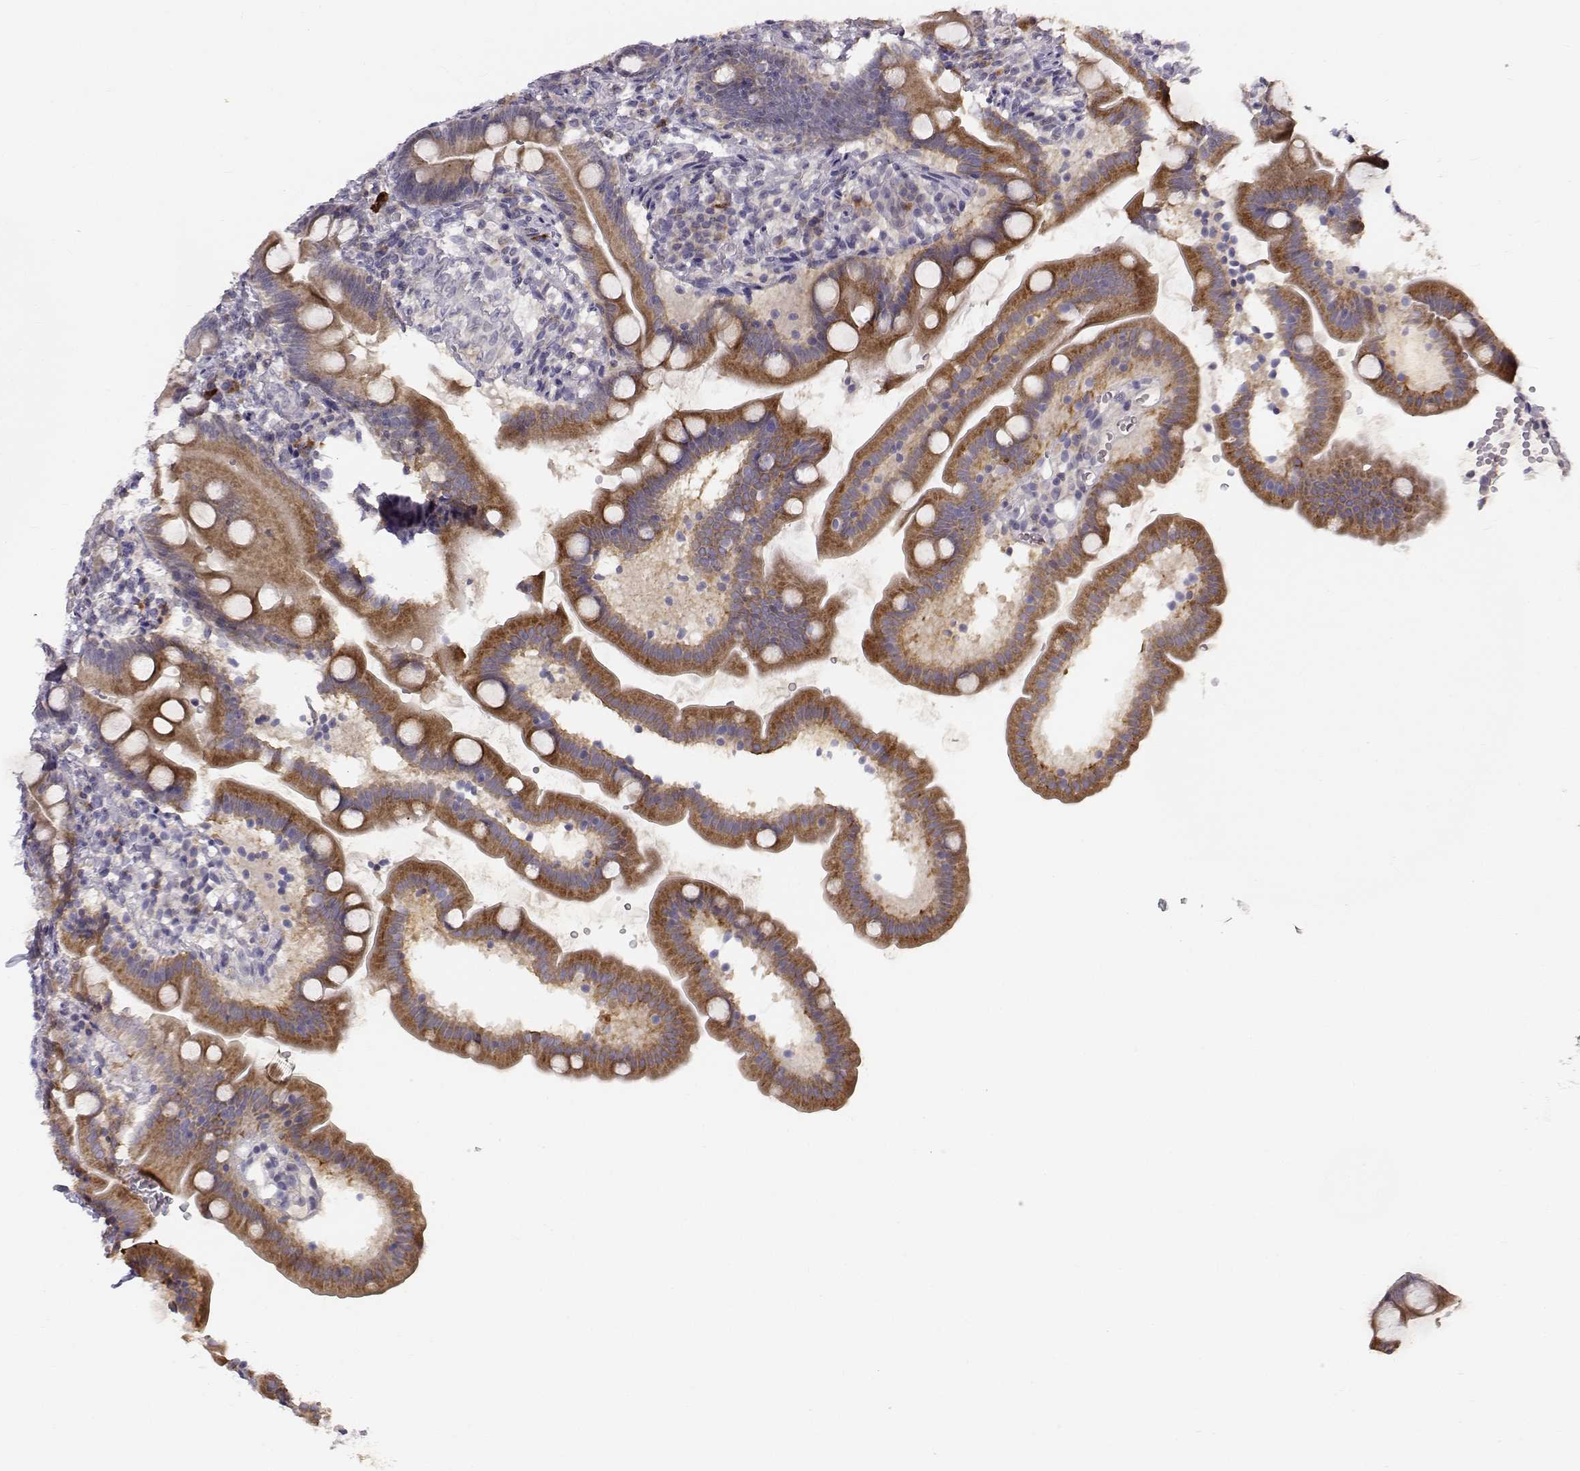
{"staining": {"intensity": "moderate", "quantity": ">75%", "location": "cytoplasmic/membranous"}, "tissue": "duodenum", "cell_type": "Glandular cells", "image_type": "normal", "snomed": [{"axis": "morphology", "description": "Normal tissue, NOS"}, {"axis": "topography", "description": "Duodenum"}], "caption": "Immunohistochemical staining of normal duodenum displays moderate cytoplasmic/membranous protein expression in about >75% of glandular cells.", "gene": "ACSL6", "patient": {"sex": "female", "age": 67}}